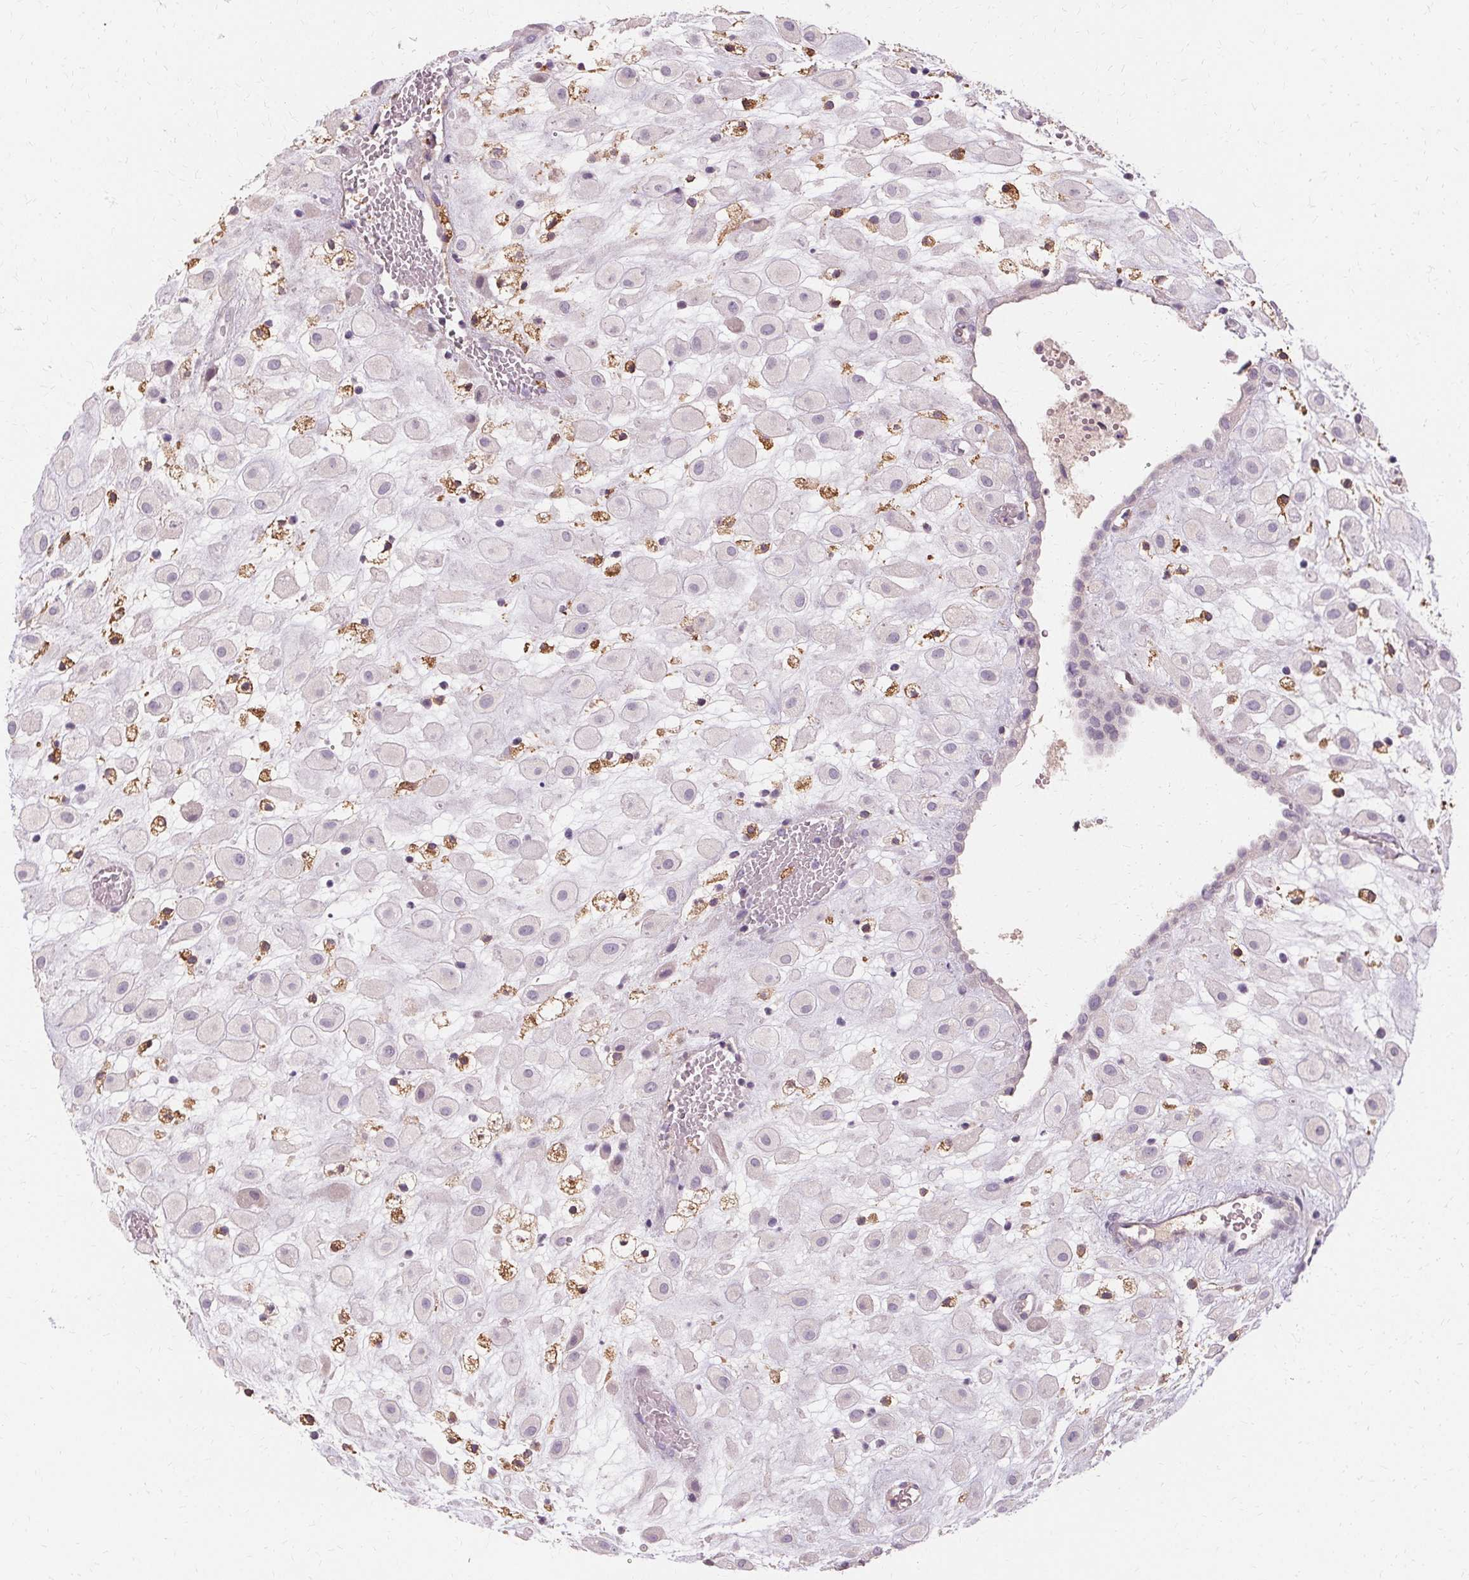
{"staining": {"intensity": "negative", "quantity": "none", "location": "none"}, "tissue": "placenta", "cell_type": "Decidual cells", "image_type": "normal", "snomed": [{"axis": "morphology", "description": "Normal tissue, NOS"}, {"axis": "topography", "description": "Placenta"}], "caption": "High power microscopy micrograph of an IHC image of normal placenta, revealing no significant positivity in decidual cells. Nuclei are stained in blue.", "gene": "IFNGR1", "patient": {"sex": "female", "age": 24}}